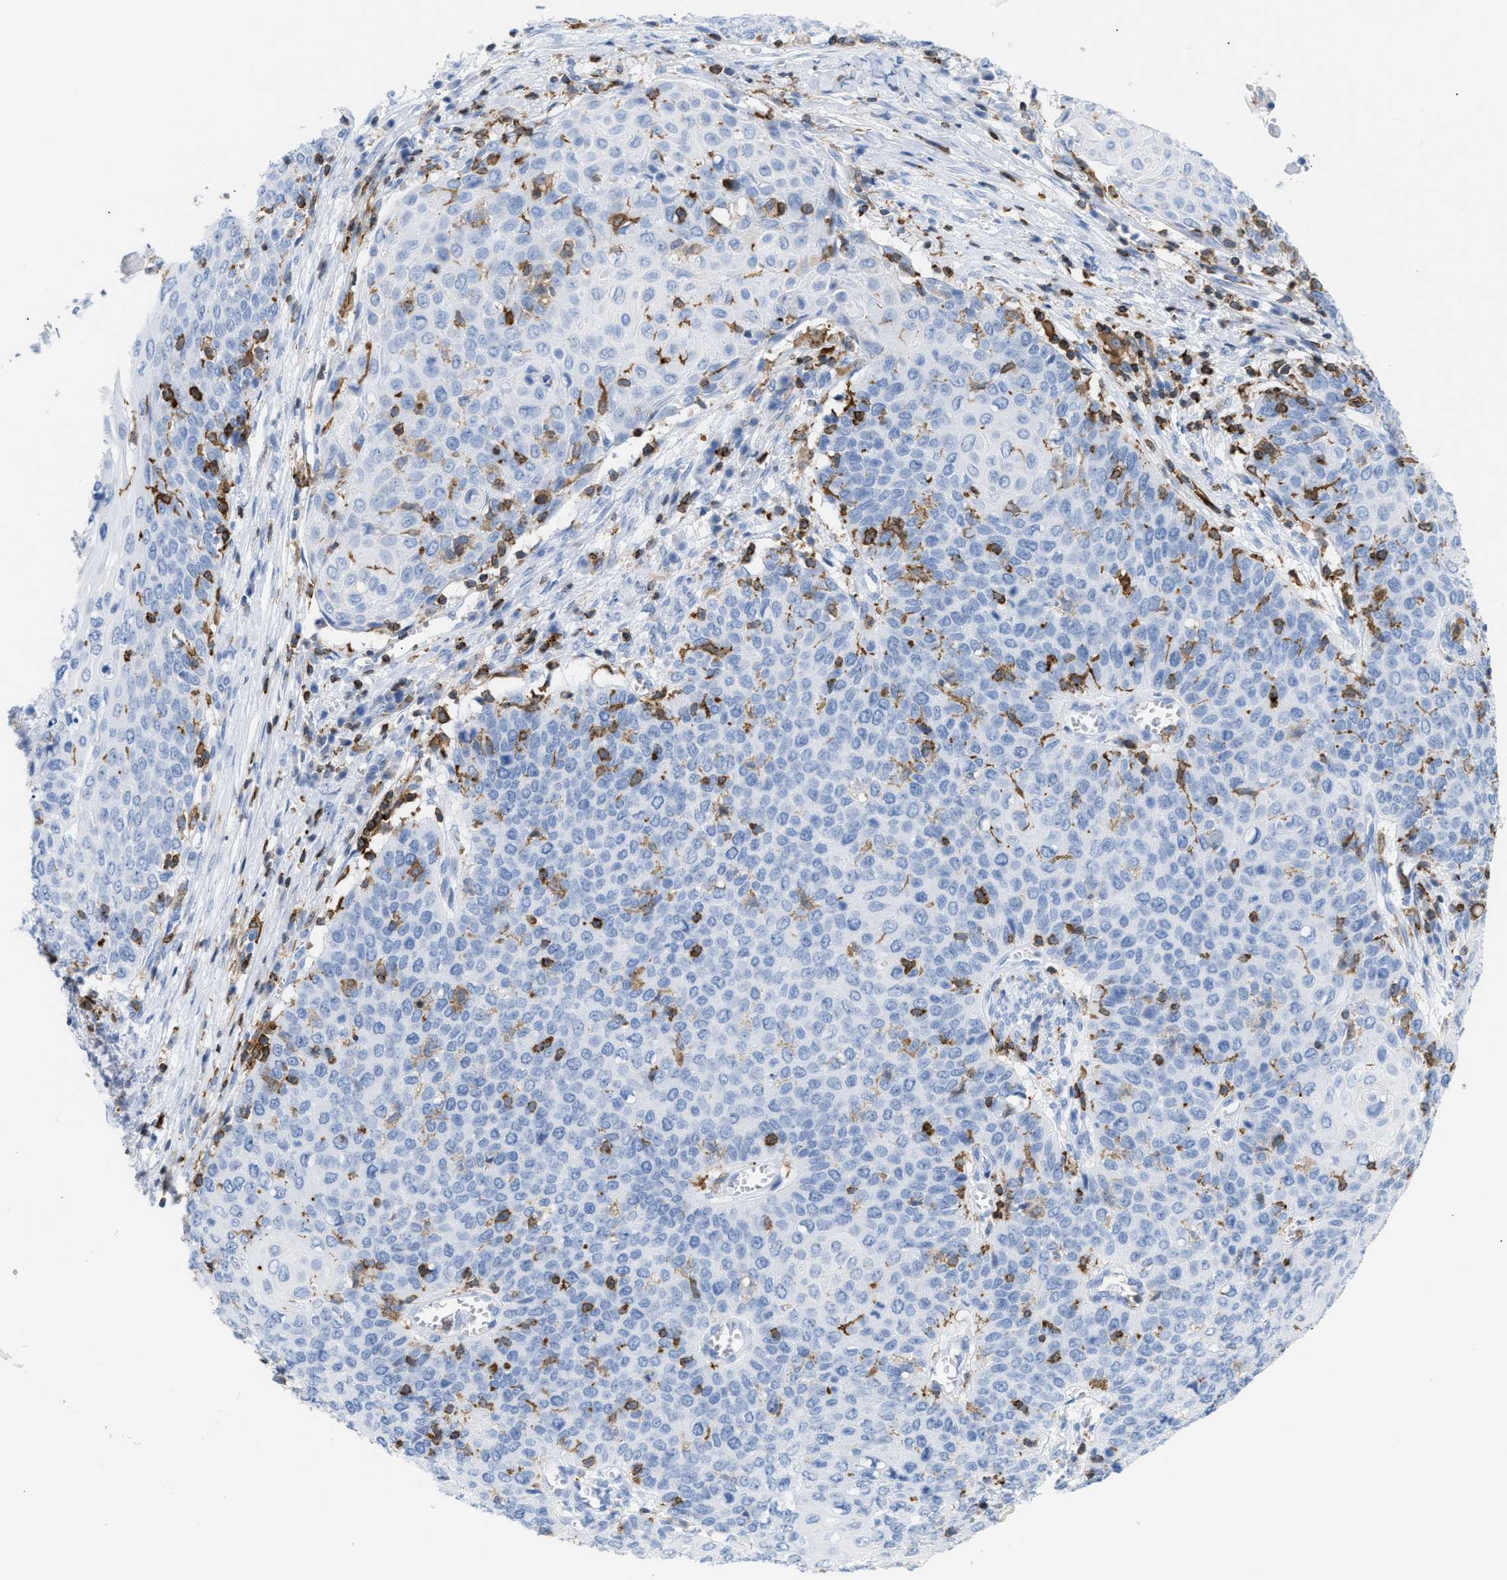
{"staining": {"intensity": "negative", "quantity": "none", "location": "none"}, "tissue": "cervical cancer", "cell_type": "Tumor cells", "image_type": "cancer", "snomed": [{"axis": "morphology", "description": "Squamous cell carcinoma, NOS"}, {"axis": "topography", "description": "Cervix"}], "caption": "IHC micrograph of neoplastic tissue: squamous cell carcinoma (cervical) stained with DAB reveals no significant protein positivity in tumor cells.", "gene": "LCP1", "patient": {"sex": "female", "age": 39}}